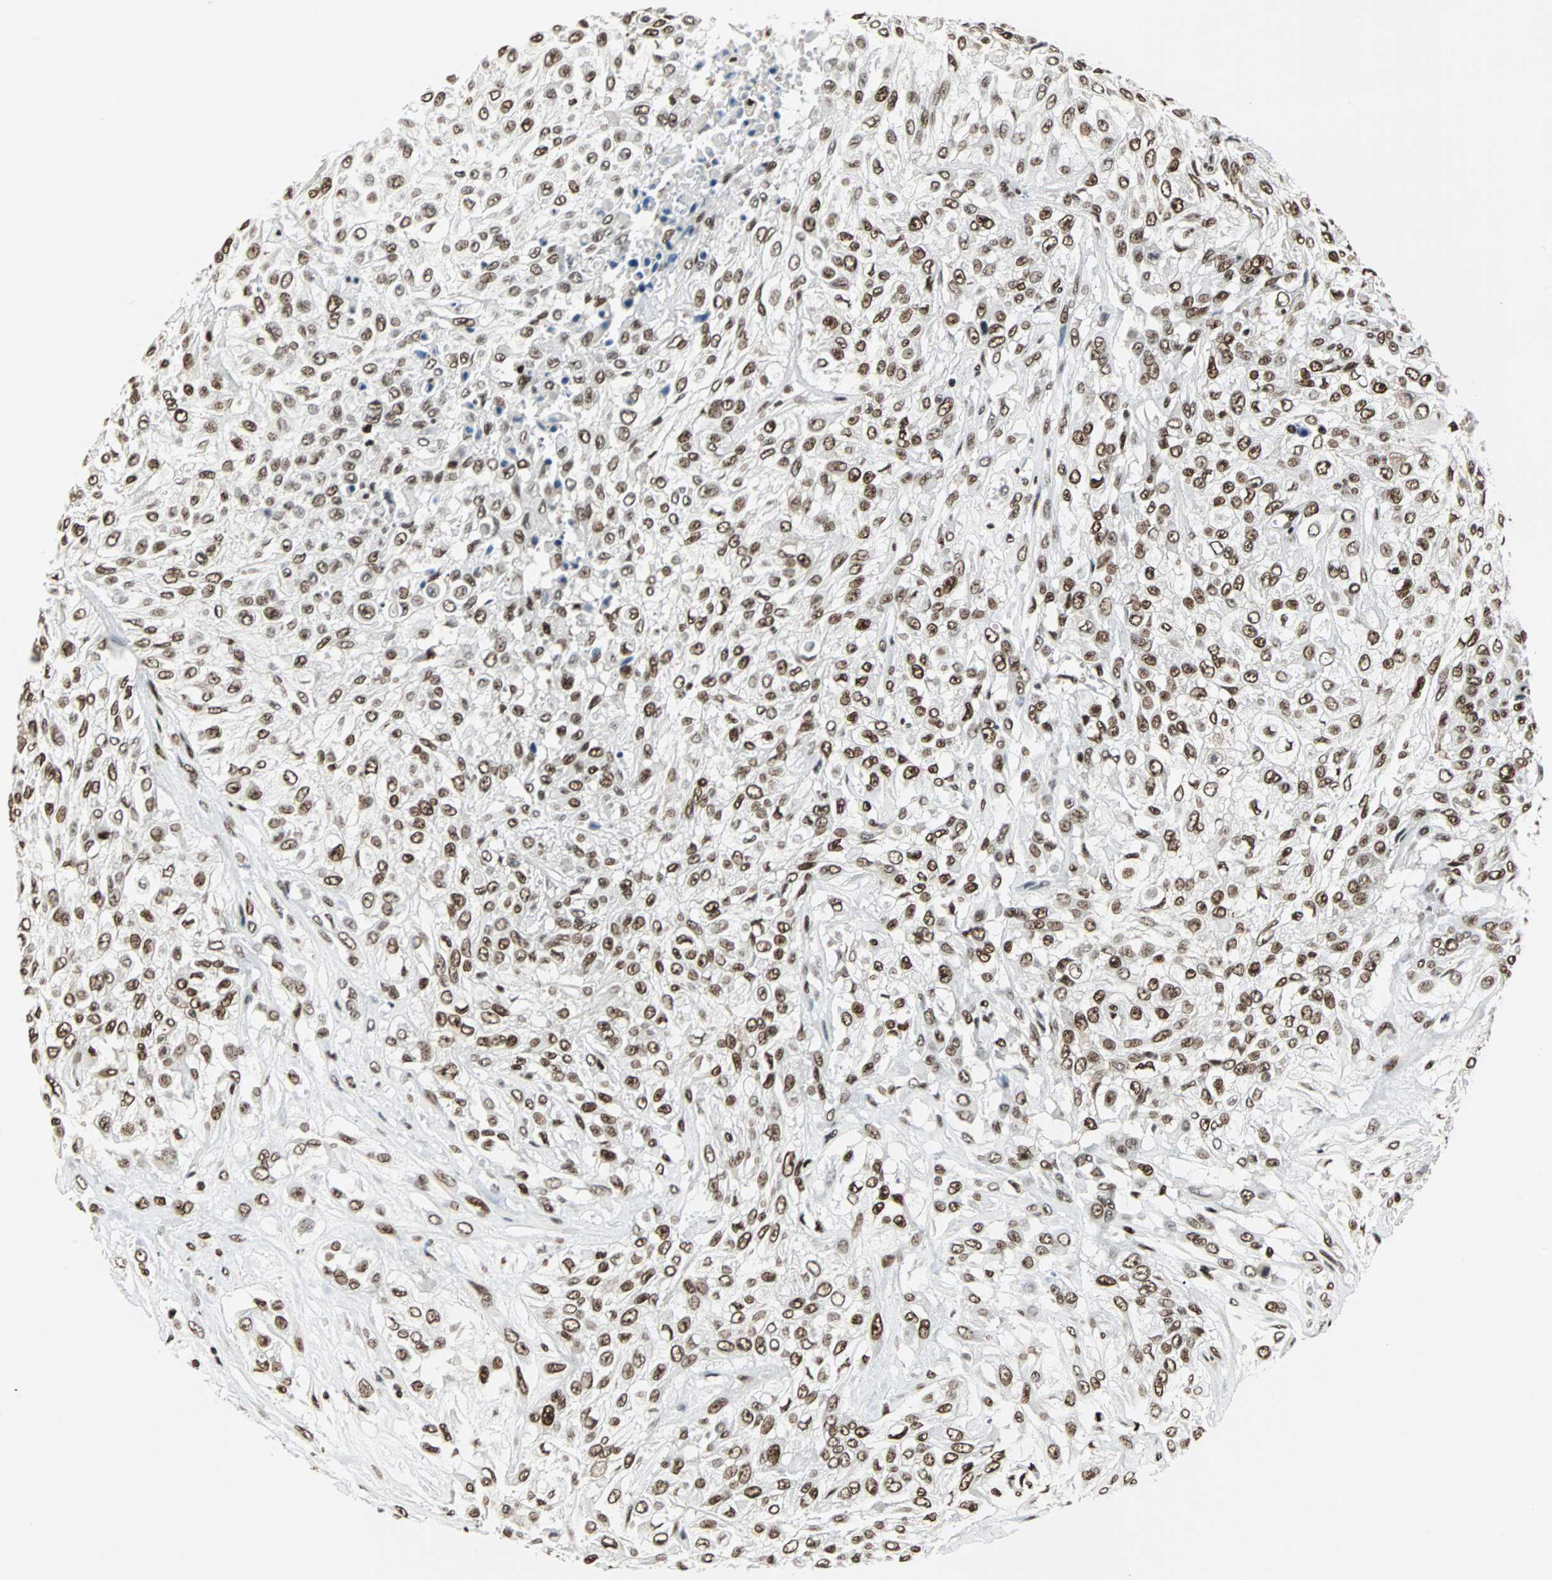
{"staining": {"intensity": "moderate", "quantity": ">75%", "location": "nuclear"}, "tissue": "urothelial cancer", "cell_type": "Tumor cells", "image_type": "cancer", "snomed": [{"axis": "morphology", "description": "Urothelial carcinoma, High grade"}, {"axis": "topography", "description": "Urinary bladder"}], "caption": "This micrograph demonstrates immunohistochemistry staining of human urothelial cancer, with medium moderate nuclear expression in approximately >75% of tumor cells.", "gene": "XRCC4", "patient": {"sex": "male", "age": 57}}